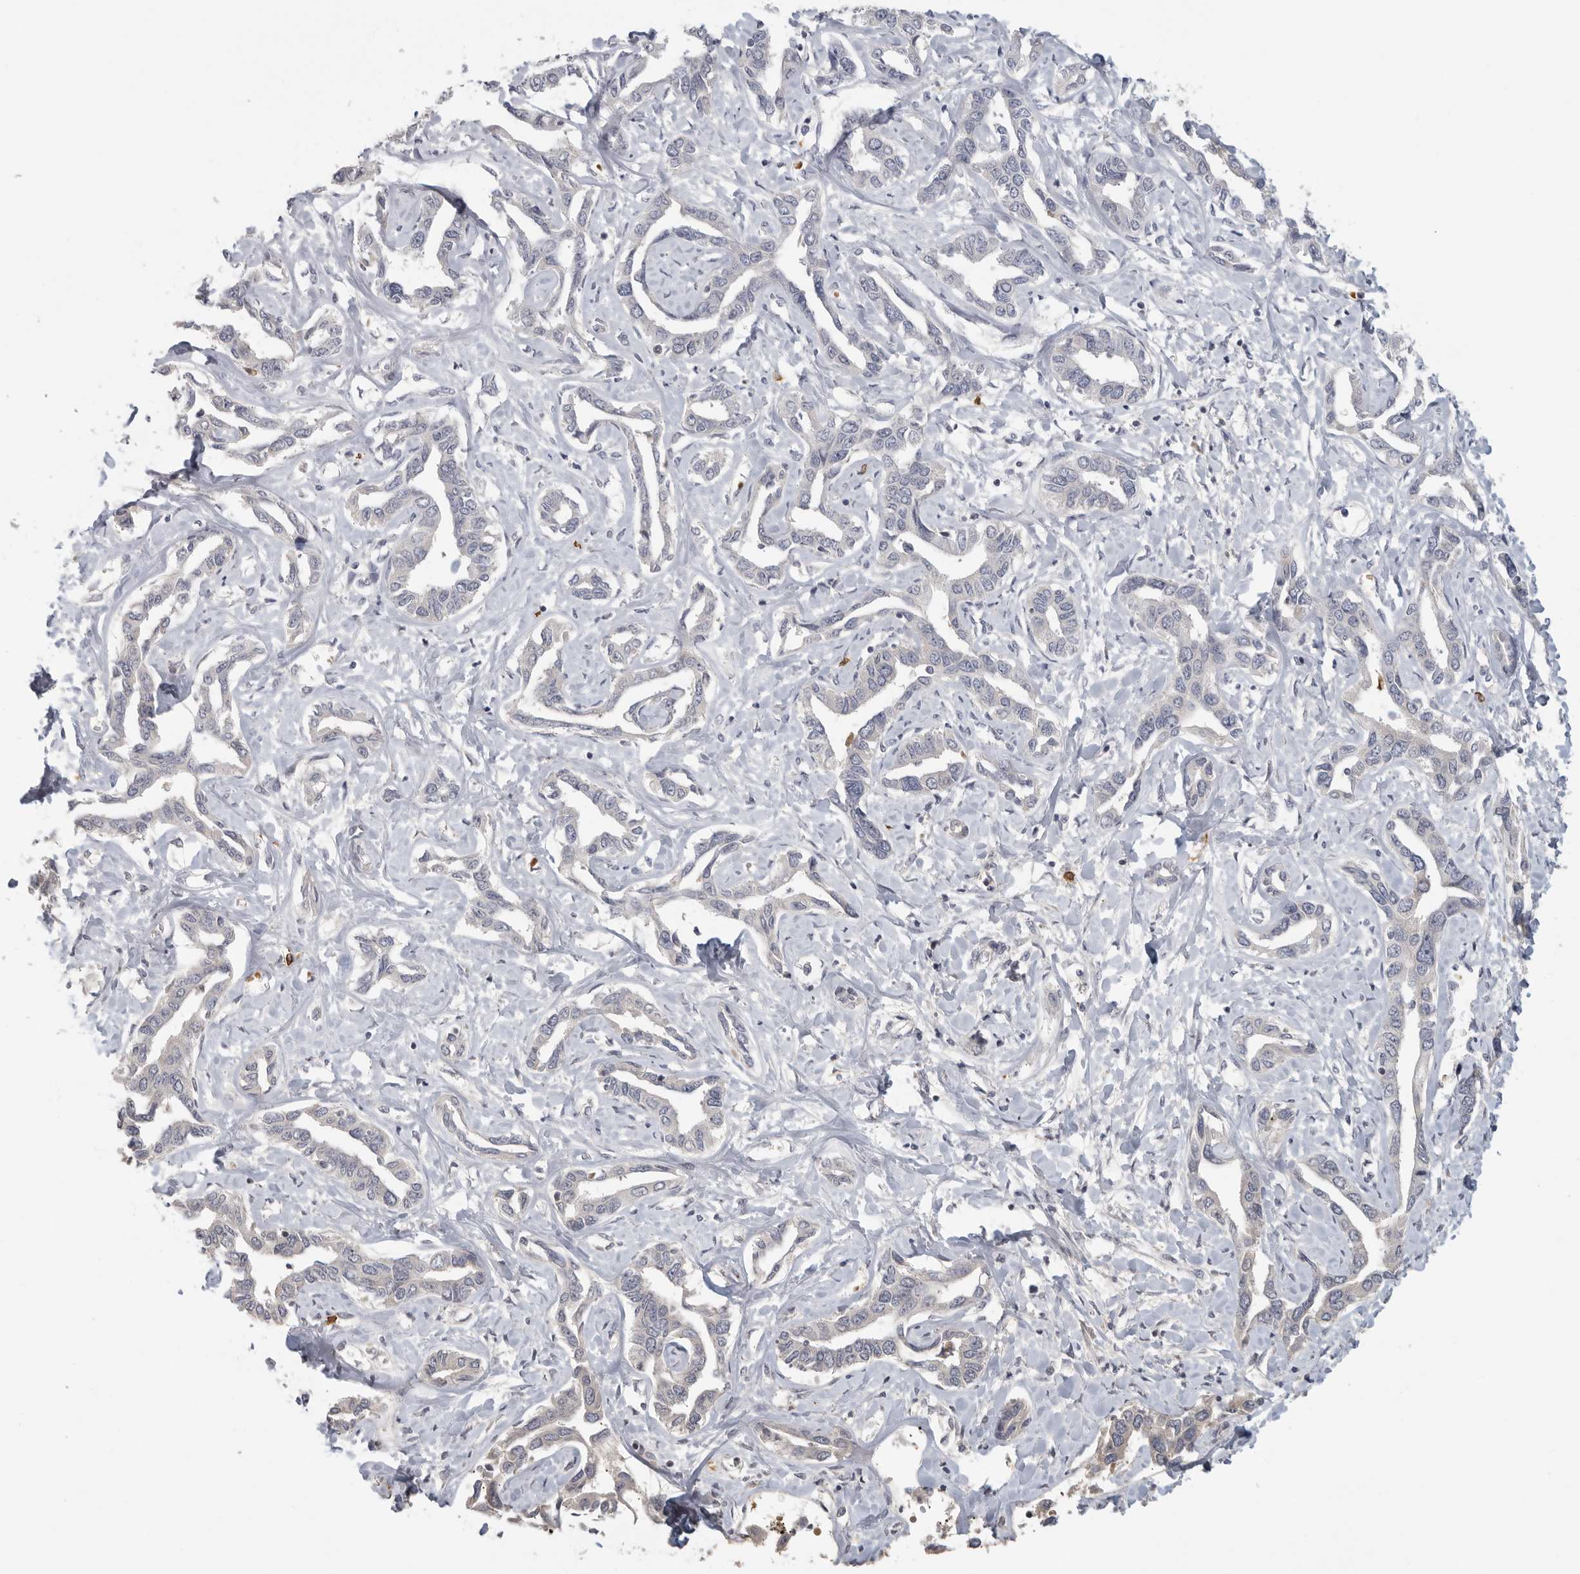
{"staining": {"intensity": "negative", "quantity": "none", "location": "none"}, "tissue": "liver cancer", "cell_type": "Tumor cells", "image_type": "cancer", "snomed": [{"axis": "morphology", "description": "Cholangiocarcinoma"}, {"axis": "topography", "description": "Liver"}], "caption": "Immunohistochemistry (IHC) micrograph of neoplastic tissue: liver cancer (cholangiocarcinoma) stained with DAB (3,3'-diaminobenzidine) demonstrates no significant protein staining in tumor cells.", "gene": "DNAJC11", "patient": {"sex": "male", "age": 59}}